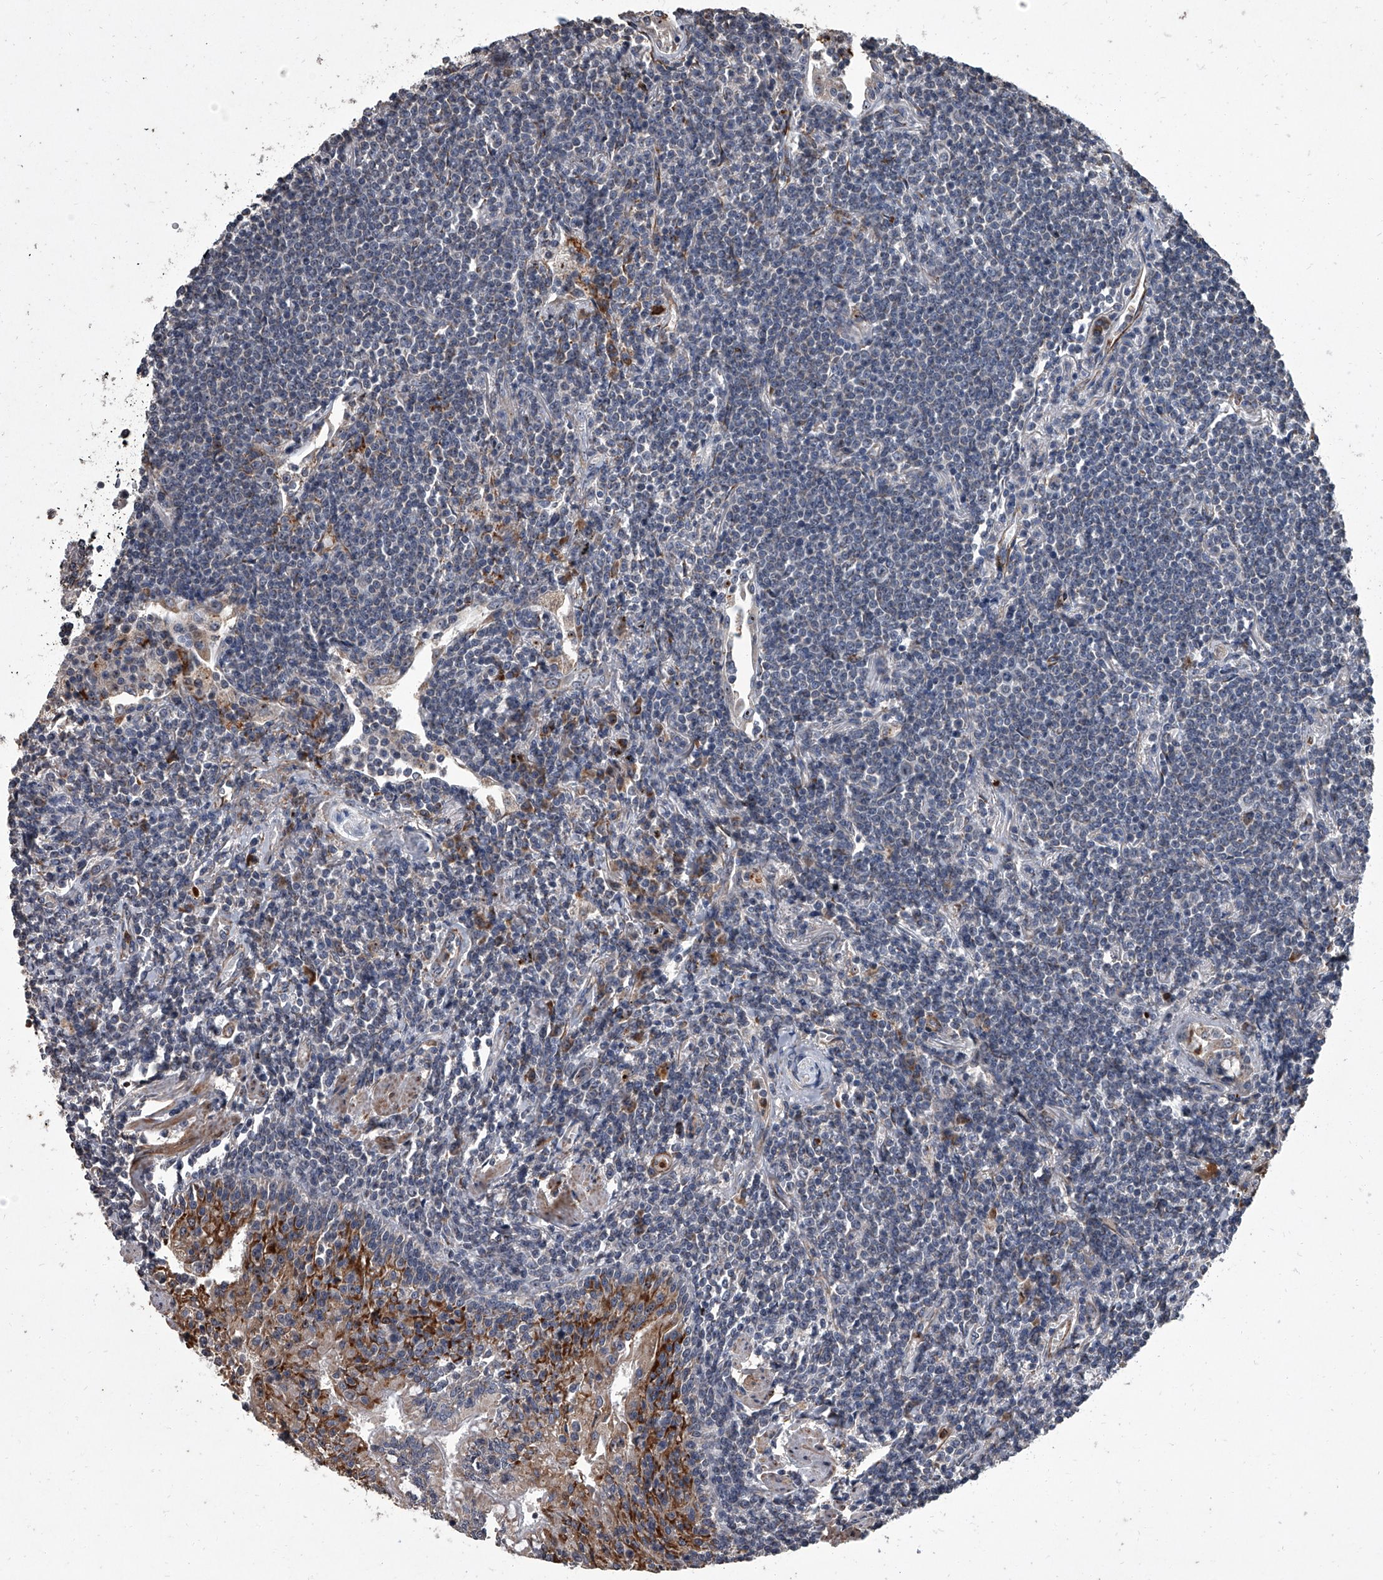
{"staining": {"intensity": "negative", "quantity": "none", "location": "none"}, "tissue": "lymphoma", "cell_type": "Tumor cells", "image_type": "cancer", "snomed": [{"axis": "morphology", "description": "Malignant lymphoma, non-Hodgkin's type, Low grade"}, {"axis": "topography", "description": "Lung"}], "caption": "This is an immunohistochemistry histopathology image of human malignant lymphoma, non-Hodgkin's type (low-grade). There is no expression in tumor cells.", "gene": "SIRT4", "patient": {"sex": "female", "age": 71}}